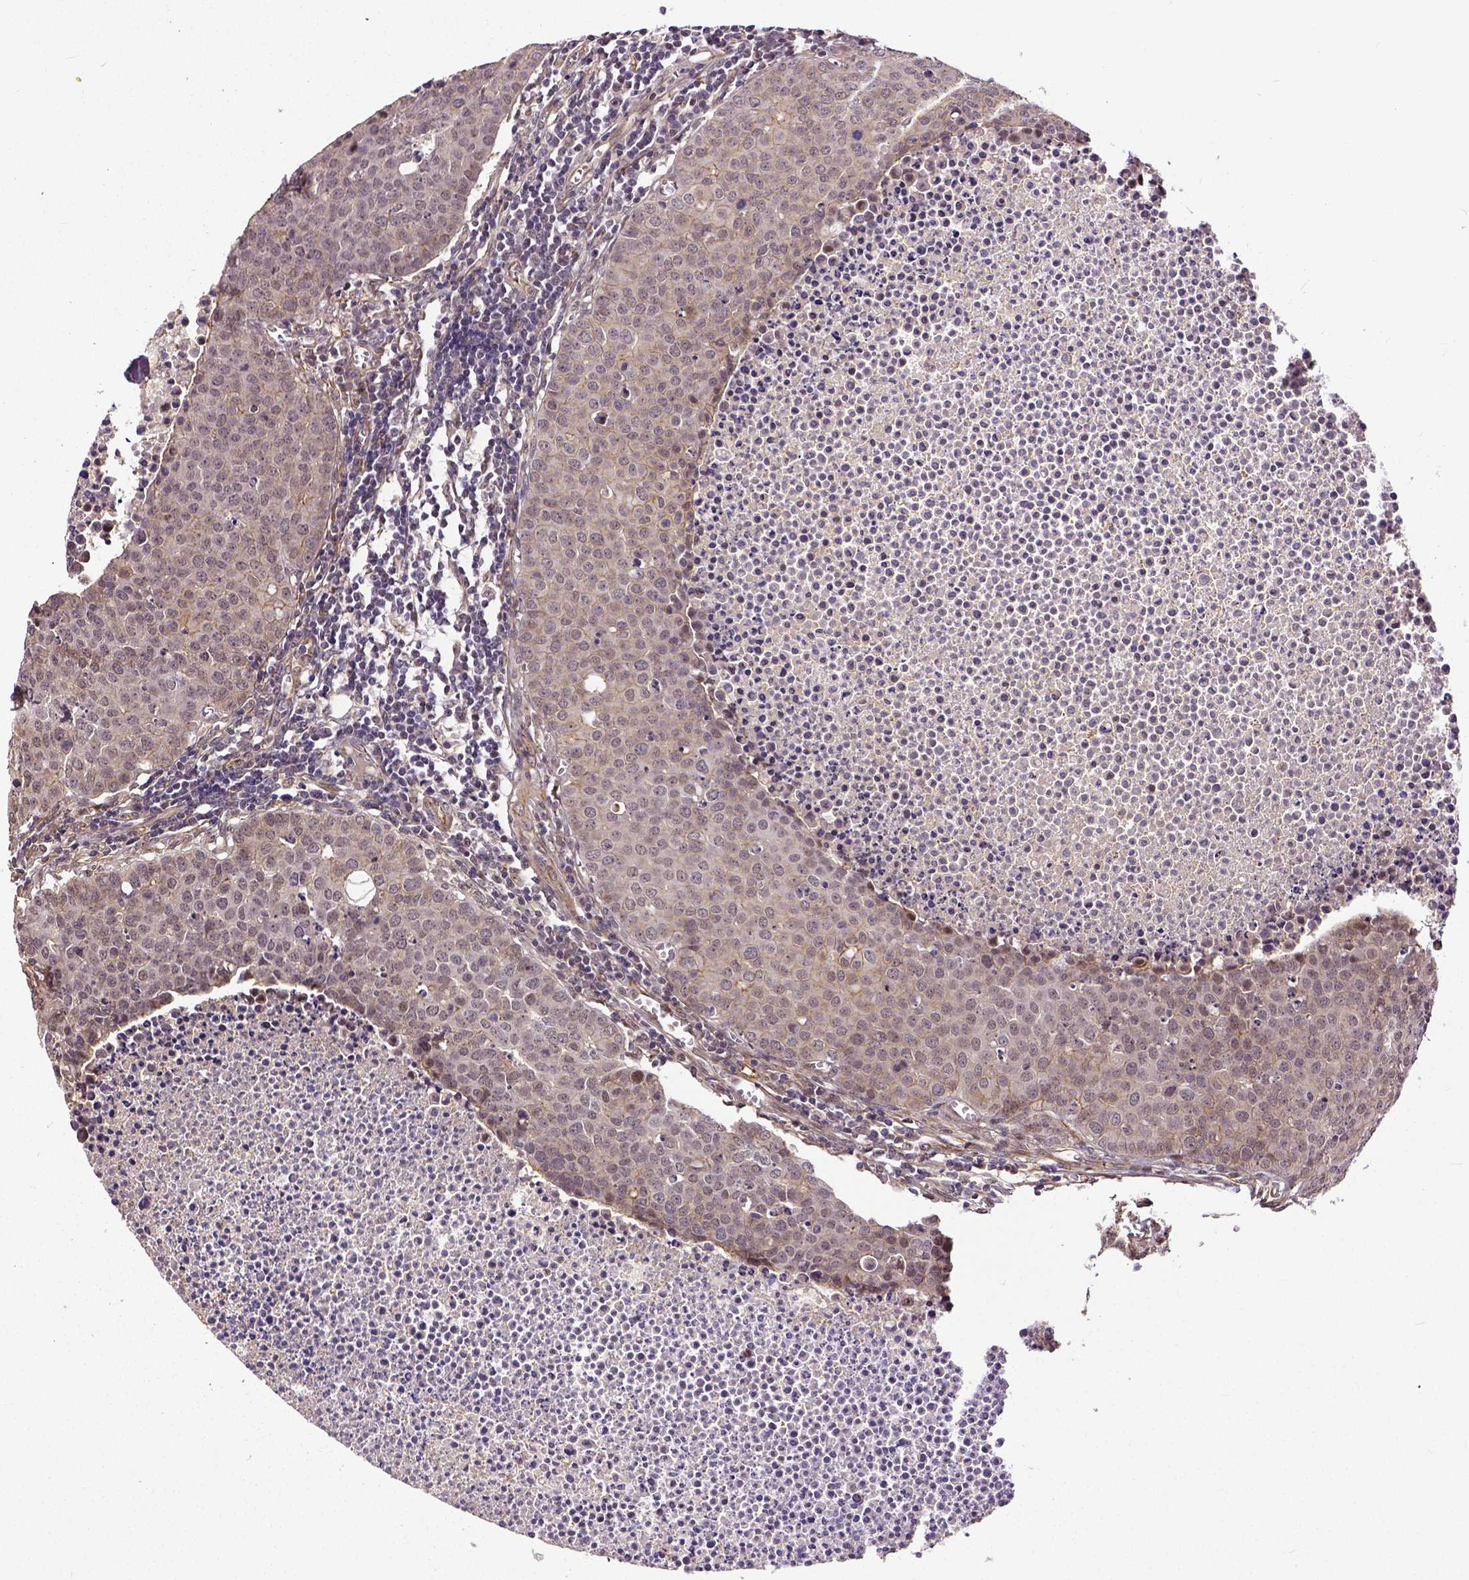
{"staining": {"intensity": "weak", "quantity": "25%-75%", "location": "cytoplasmic/membranous"}, "tissue": "carcinoid", "cell_type": "Tumor cells", "image_type": "cancer", "snomed": [{"axis": "morphology", "description": "Carcinoid, malignant, NOS"}, {"axis": "topography", "description": "Colon"}], "caption": "Protein analysis of malignant carcinoid tissue exhibits weak cytoplasmic/membranous staining in approximately 25%-75% of tumor cells.", "gene": "DICER1", "patient": {"sex": "male", "age": 81}}